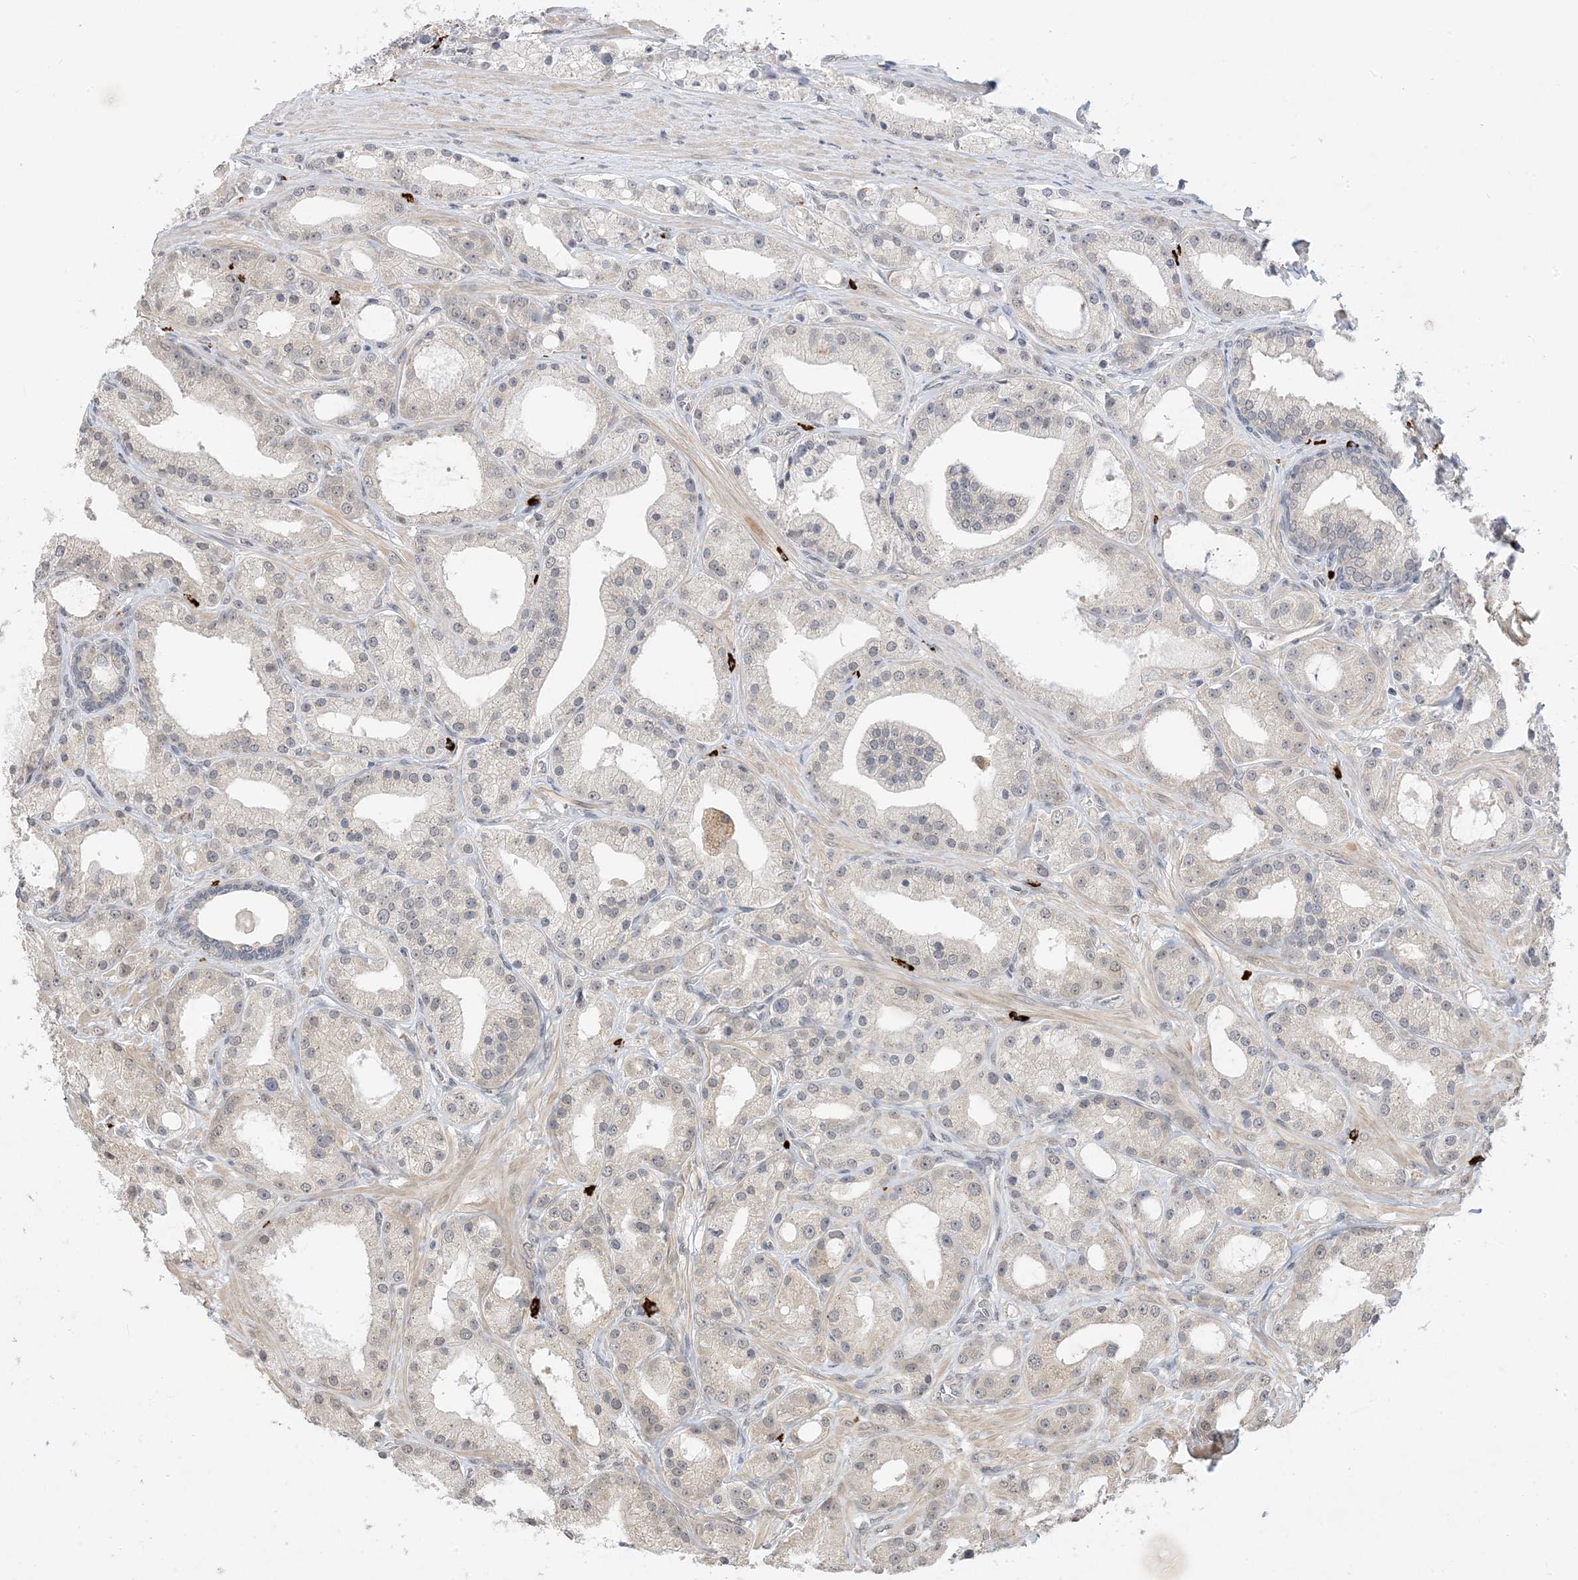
{"staining": {"intensity": "negative", "quantity": "none", "location": "none"}, "tissue": "prostate cancer", "cell_type": "Tumor cells", "image_type": "cancer", "snomed": [{"axis": "morphology", "description": "Adenocarcinoma, Low grade"}, {"axis": "topography", "description": "Prostate"}], "caption": "Prostate cancer (low-grade adenocarcinoma) stained for a protein using IHC displays no staining tumor cells.", "gene": "RANBP9", "patient": {"sex": "male", "age": 67}}